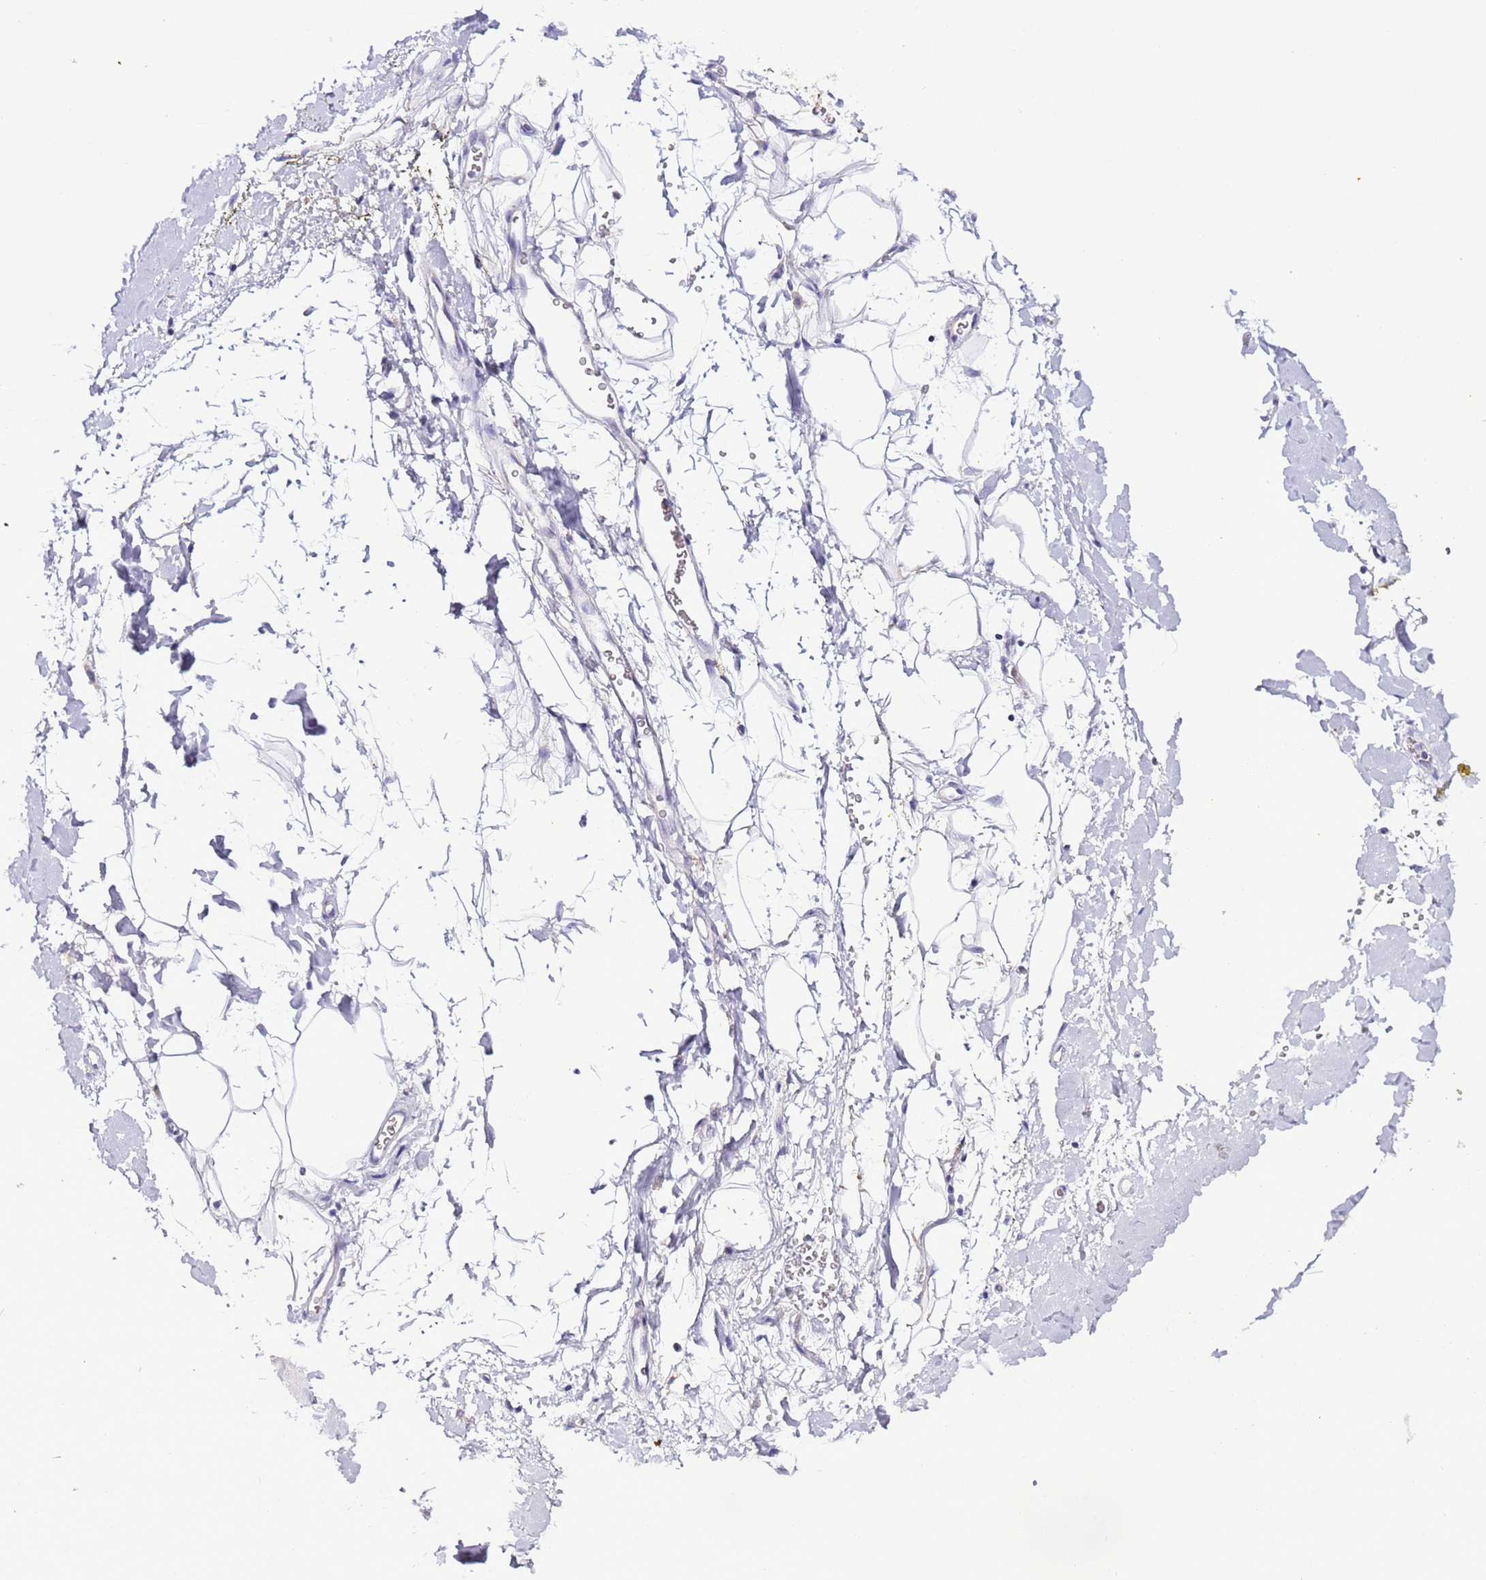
{"staining": {"intensity": "negative", "quantity": "none", "location": "none"}, "tissue": "adipose tissue", "cell_type": "Adipocytes", "image_type": "normal", "snomed": [{"axis": "morphology", "description": "Normal tissue, NOS"}, {"axis": "morphology", "description": "Adenocarcinoma, NOS"}, {"axis": "topography", "description": "Pancreas"}, {"axis": "topography", "description": "Peripheral nerve tissue"}], "caption": "A histopathology image of human adipose tissue is negative for staining in adipocytes.", "gene": "UEVLD", "patient": {"sex": "male", "age": 59}}